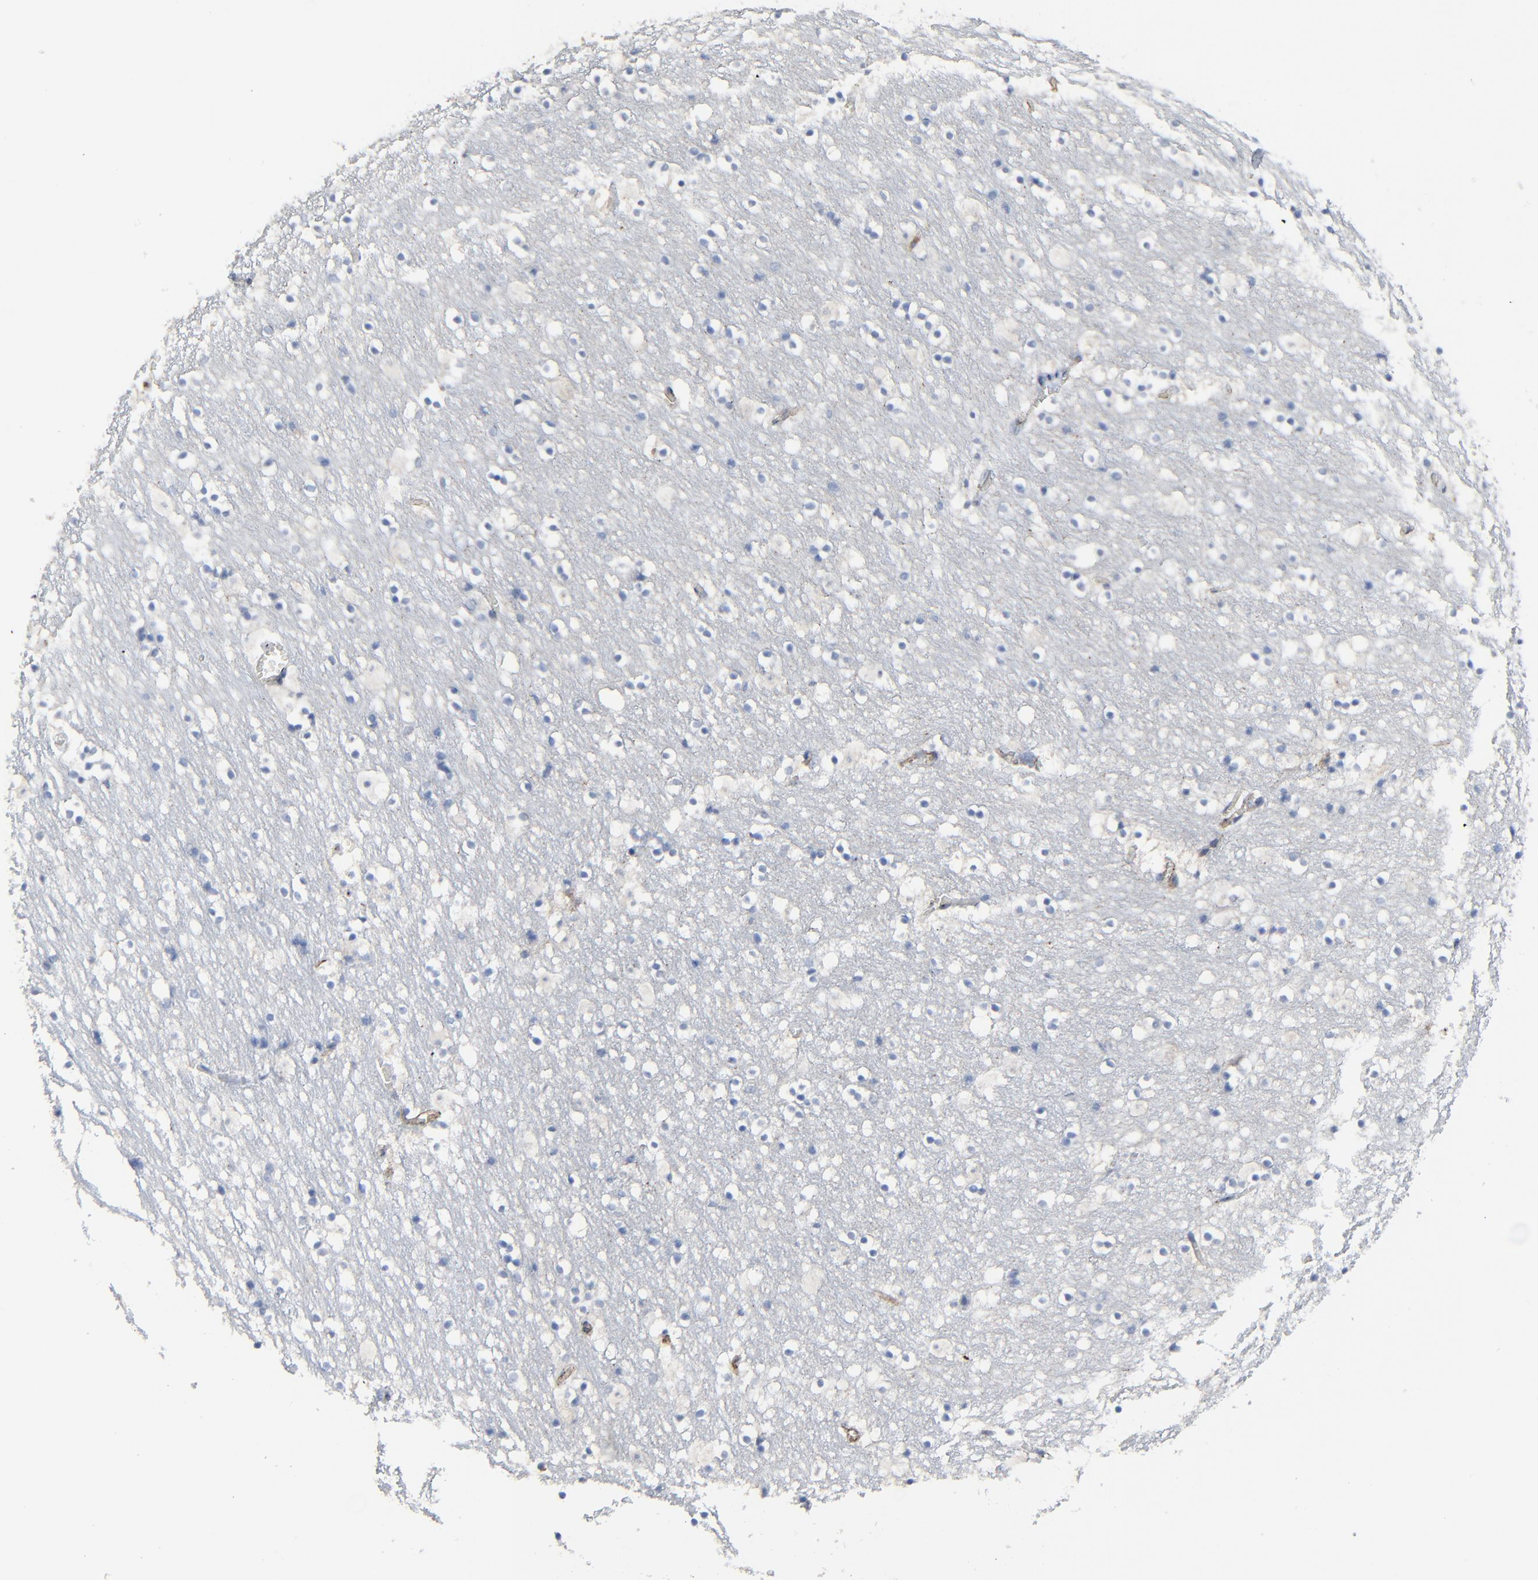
{"staining": {"intensity": "negative", "quantity": "none", "location": "none"}, "tissue": "caudate", "cell_type": "Glial cells", "image_type": "normal", "snomed": [{"axis": "morphology", "description": "Normal tissue, NOS"}, {"axis": "topography", "description": "Lateral ventricle wall"}], "caption": "Glial cells show no significant protein expression in benign caudate. (Immunohistochemistry, brightfield microscopy, high magnification).", "gene": "BIRC3", "patient": {"sex": "male", "age": 45}}